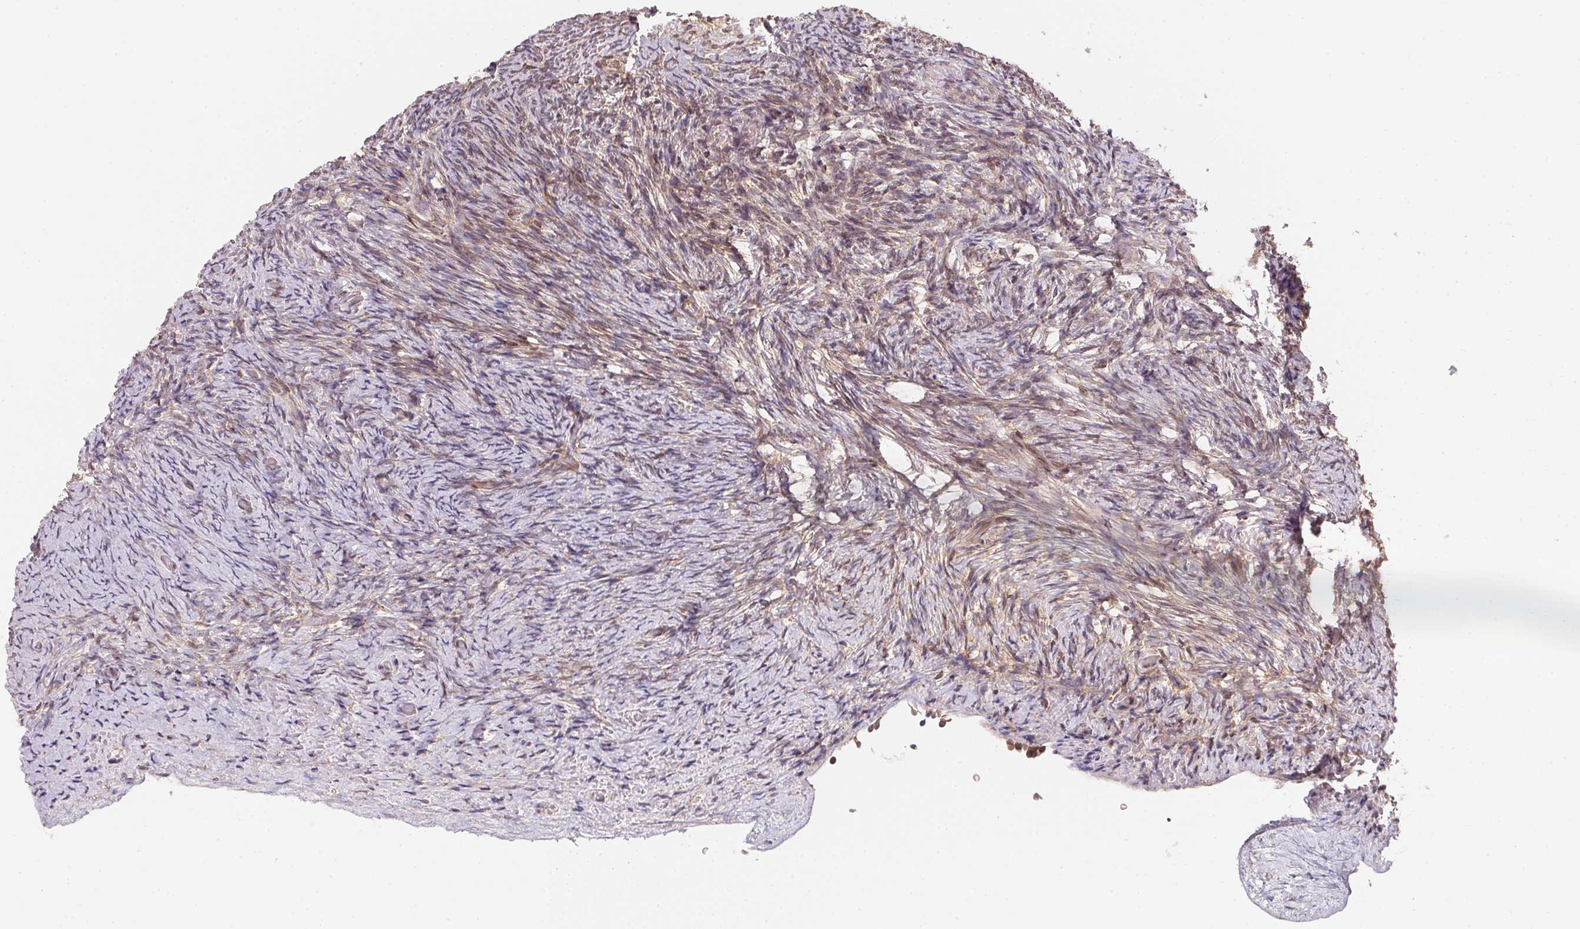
{"staining": {"intensity": "weak", "quantity": "<25%", "location": "cytoplasmic/membranous"}, "tissue": "ovary", "cell_type": "Ovarian stroma cells", "image_type": "normal", "snomed": [{"axis": "morphology", "description": "Normal tissue, NOS"}, {"axis": "topography", "description": "Ovary"}], "caption": "Human ovary stained for a protein using IHC displays no positivity in ovarian stroma cells.", "gene": "EI24", "patient": {"sex": "female", "age": 34}}